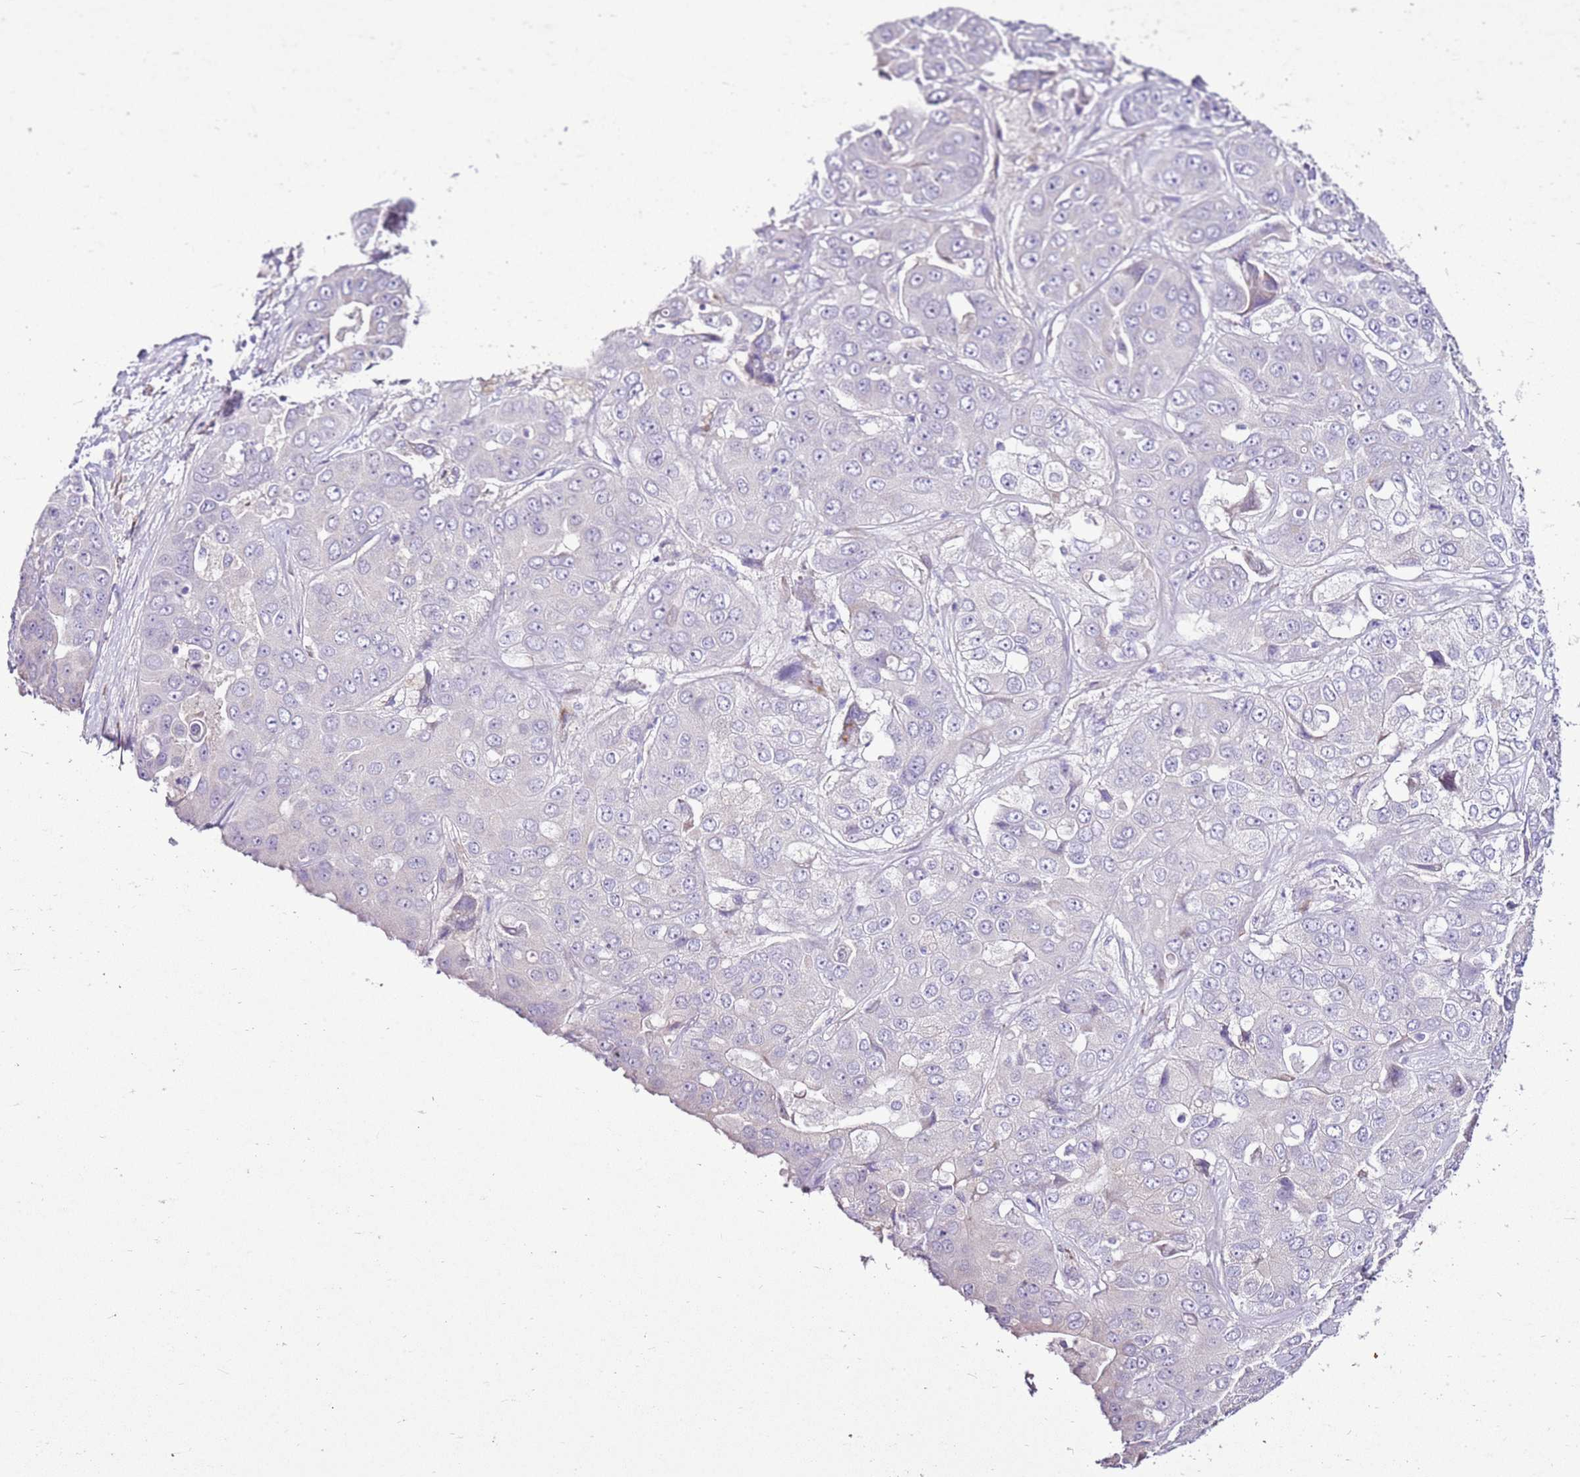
{"staining": {"intensity": "negative", "quantity": "none", "location": "none"}, "tissue": "liver cancer", "cell_type": "Tumor cells", "image_type": "cancer", "snomed": [{"axis": "morphology", "description": "Cholangiocarcinoma"}, {"axis": "topography", "description": "Liver"}], "caption": "Tumor cells show no significant staining in cholangiocarcinoma (liver).", "gene": "SLC38A5", "patient": {"sex": "female", "age": 52}}